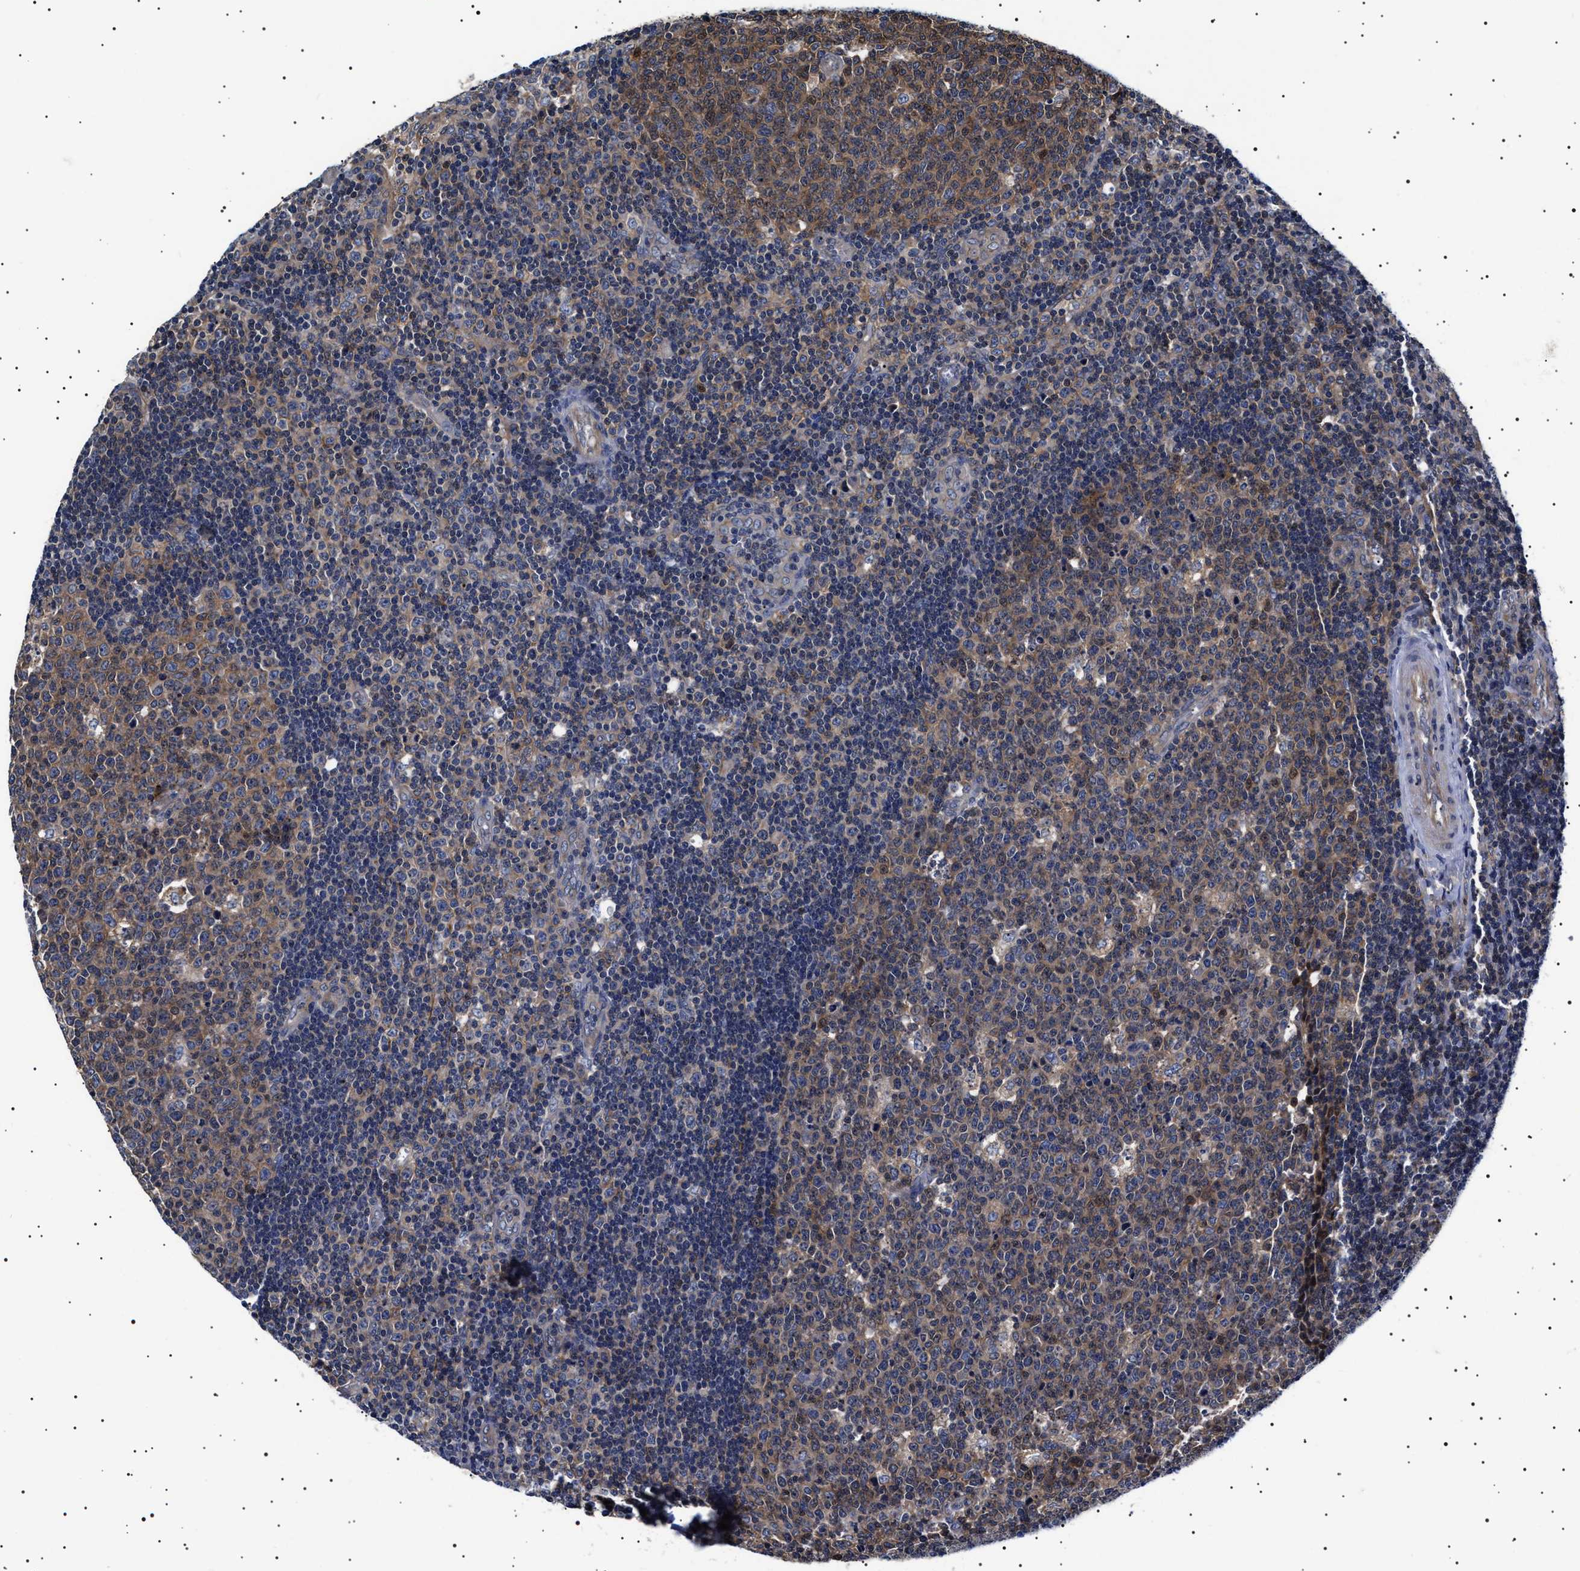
{"staining": {"intensity": "weak", "quantity": ">75%", "location": "cytoplasmic/membranous,nuclear"}, "tissue": "lymph node", "cell_type": "Germinal center cells", "image_type": "normal", "snomed": [{"axis": "morphology", "description": "Normal tissue, NOS"}, {"axis": "topography", "description": "Lymph node"}, {"axis": "topography", "description": "Salivary gland"}], "caption": "Immunohistochemical staining of benign lymph node demonstrates low levels of weak cytoplasmic/membranous,nuclear expression in about >75% of germinal center cells.", "gene": "SLC4A7", "patient": {"sex": "male", "age": 8}}